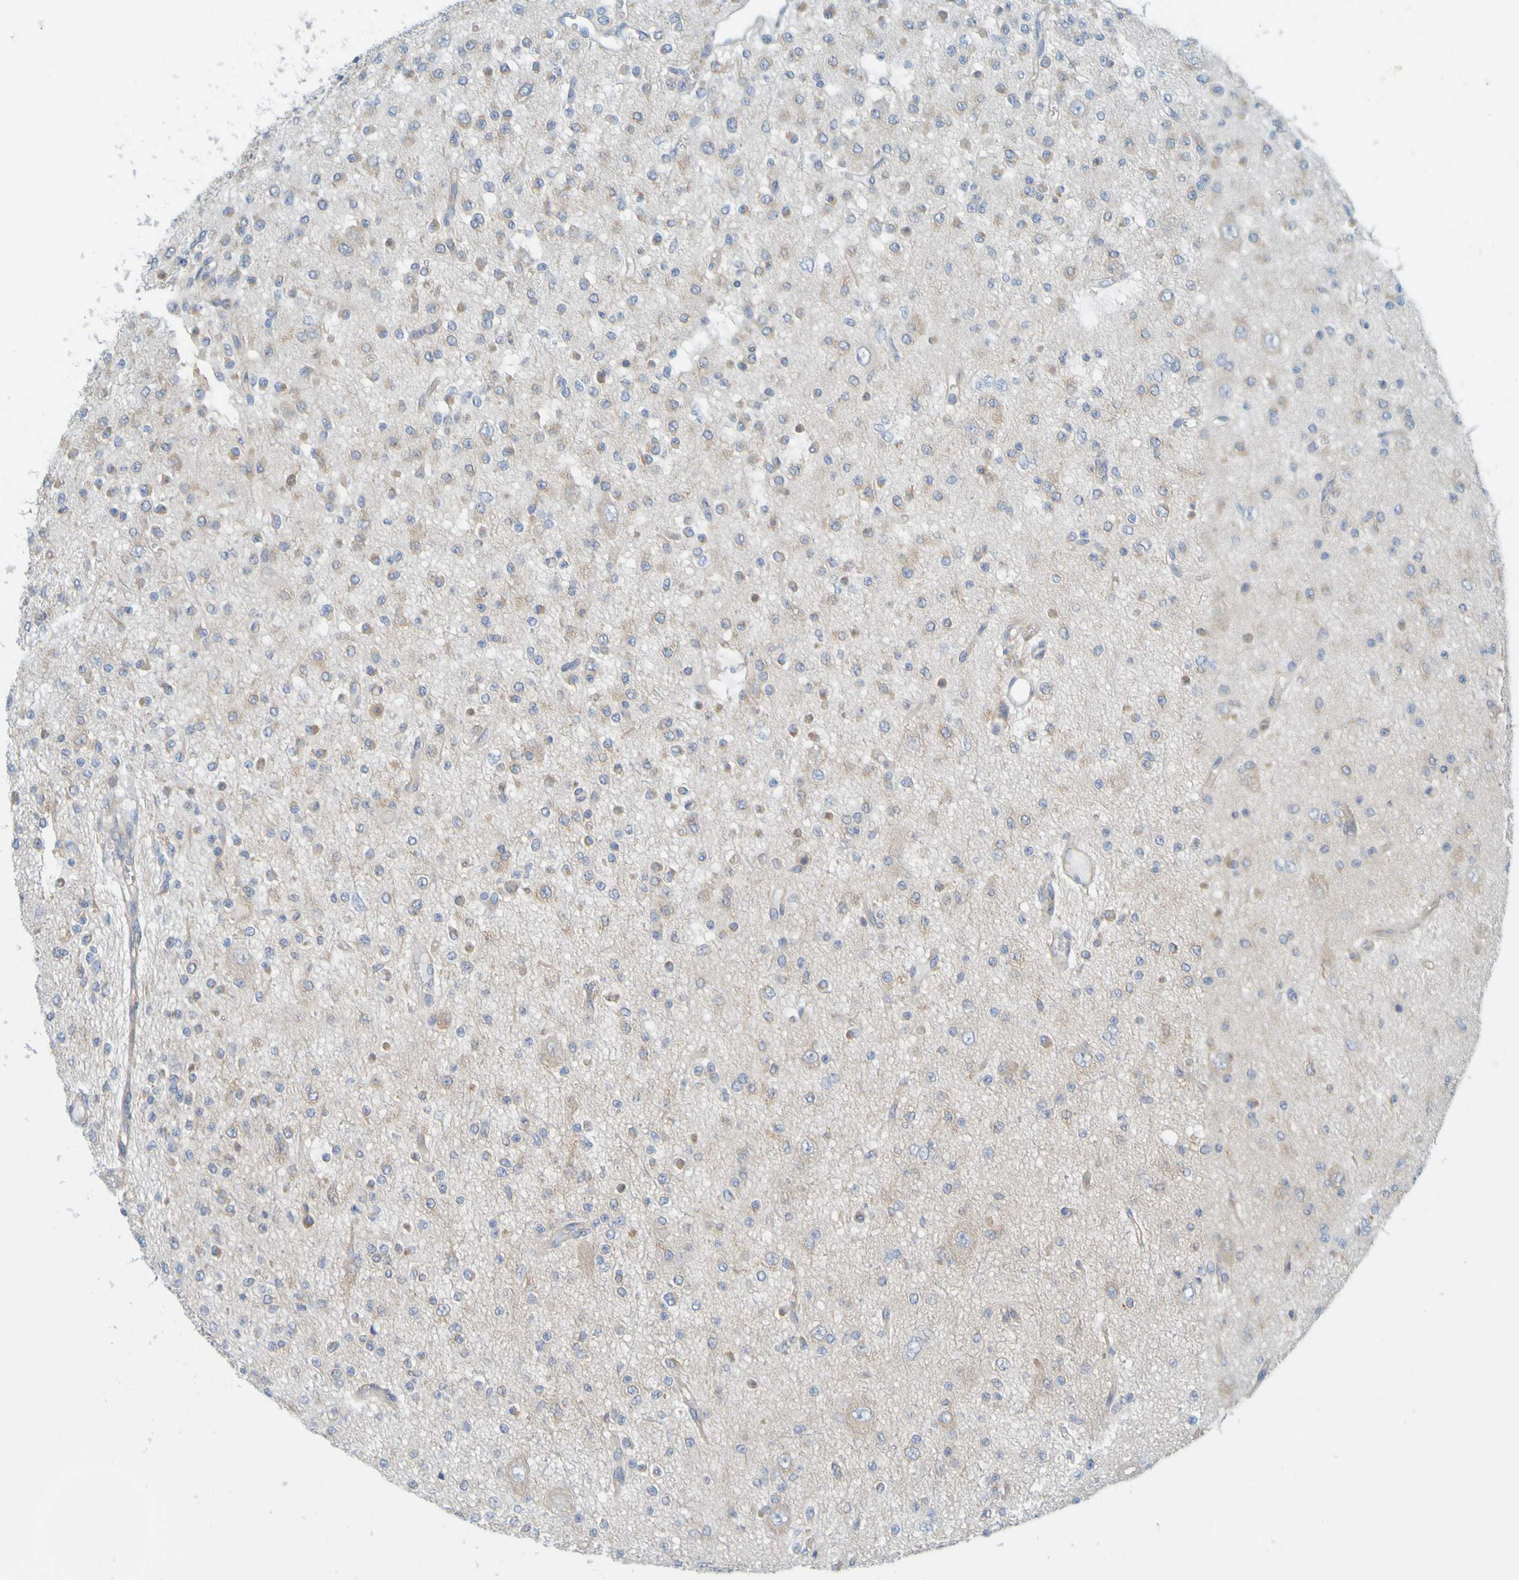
{"staining": {"intensity": "weak", "quantity": ">75%", "location": "cytoplasmic/membranous"}, "tissue": "glioma", "cell_type": "Tumor cells", "image_type": "cancer", "snomed": [{"axis": "morphology", "description": "Glioma, malignant, Low grade"}, {"axis": "topography", "description": "Brain"}], "caption": "An image of glioma stained for a protein reveals weak cytoplasmic/membranous brown staining in tumor cells. The protein of interest is shown in brown color, while the nuclei are stained blue.", "gene": "APPL1", "patient": {"sex": "male", "age": 38}}